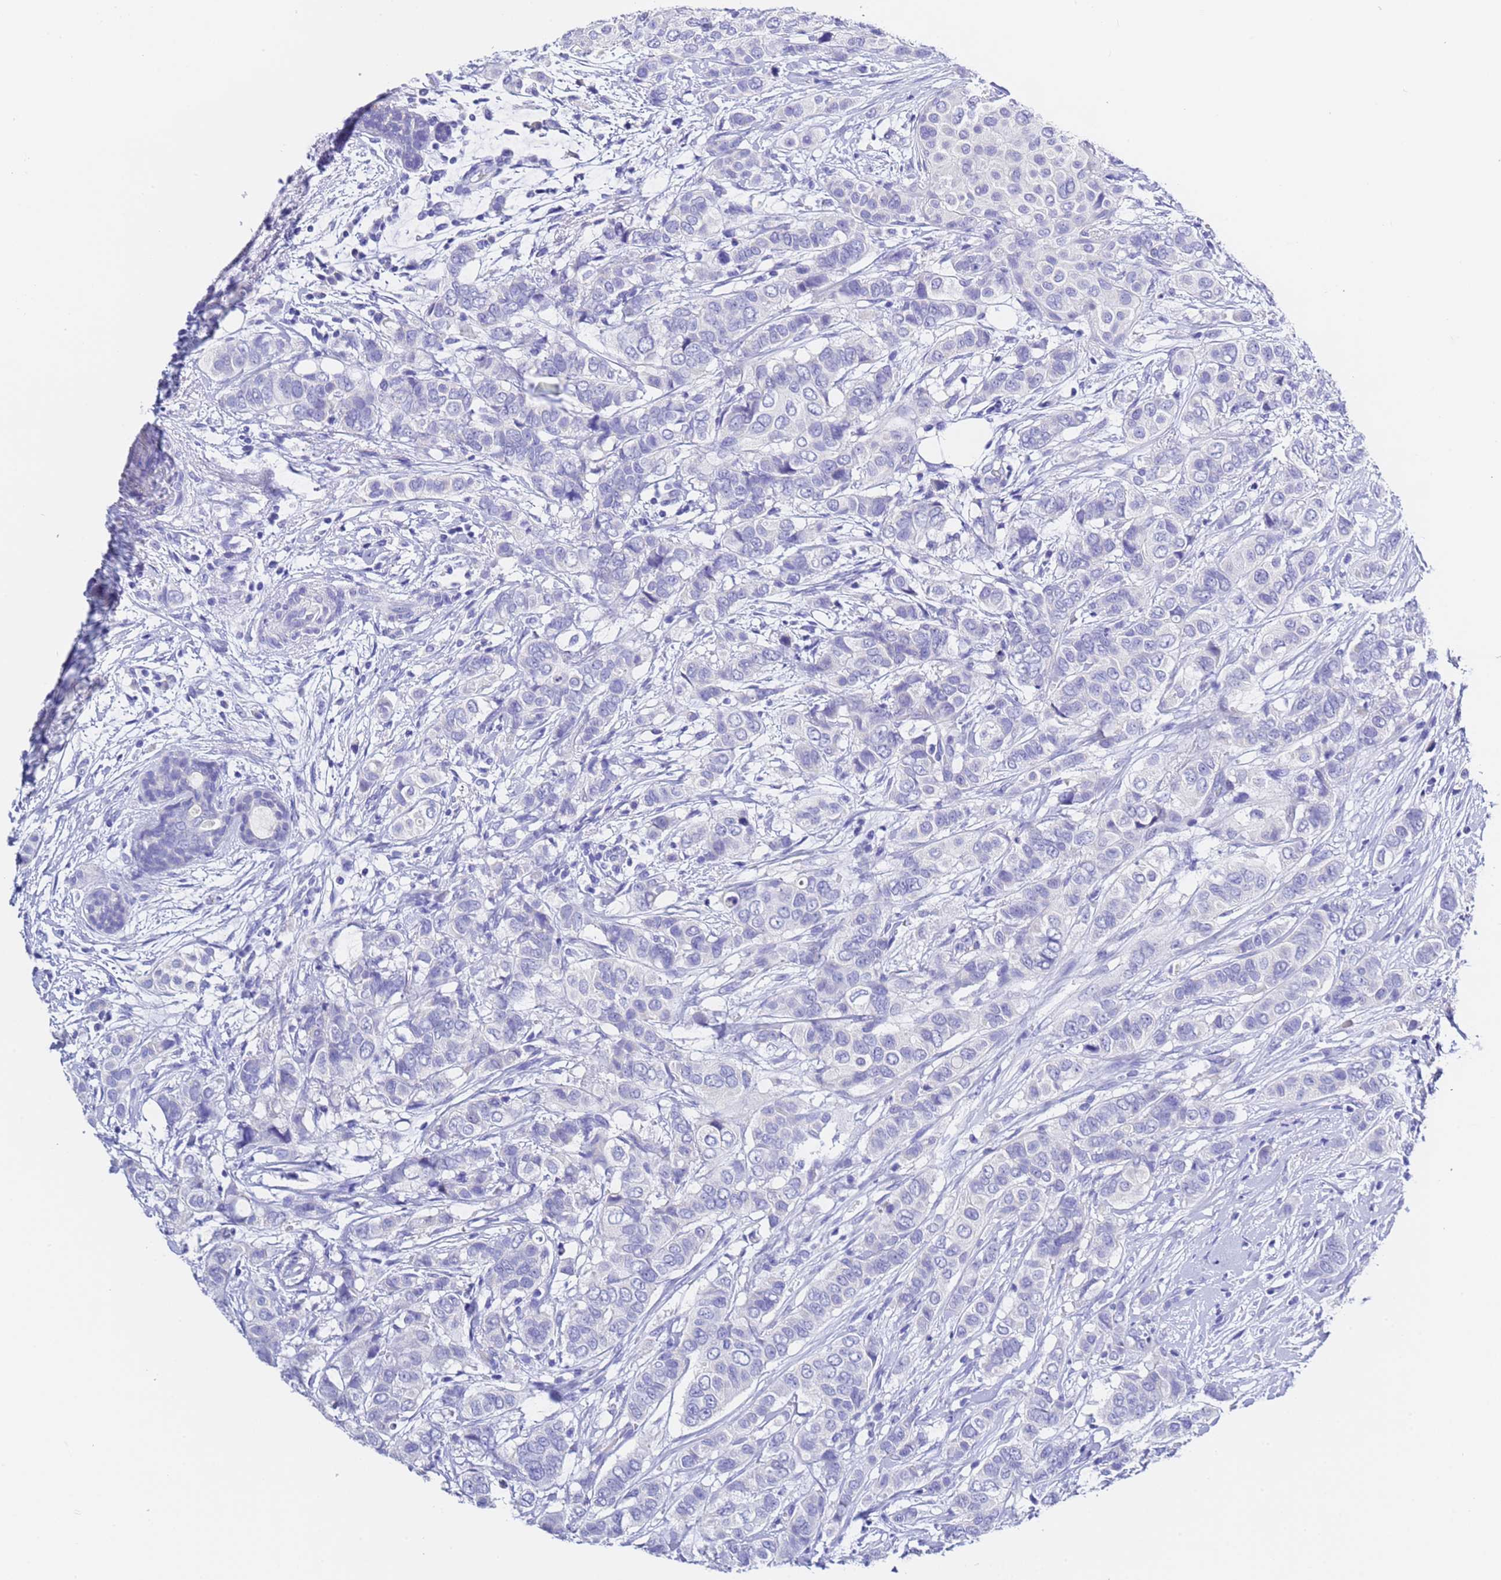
{"staining": {"intensity": "negative", "quantity": "none", "location": "none"}, "tissue": "breast cancer", "cell_type": "Tumor cells", "image_type": "cancer", "snomed": [{"axis": "morphology", "description": "Lobular carcinoma"}, {"axis": "topography", "description": "Breast"}], "caption": "DAB immunohistochemical staining of breast lobular carcinoma displays no significant expression in tumor cells. (Immunohistochemistry, brightfield microscopy, high magnification).", "gene": "GABRA1", "patient": {"sex": "female", "age": 51}}